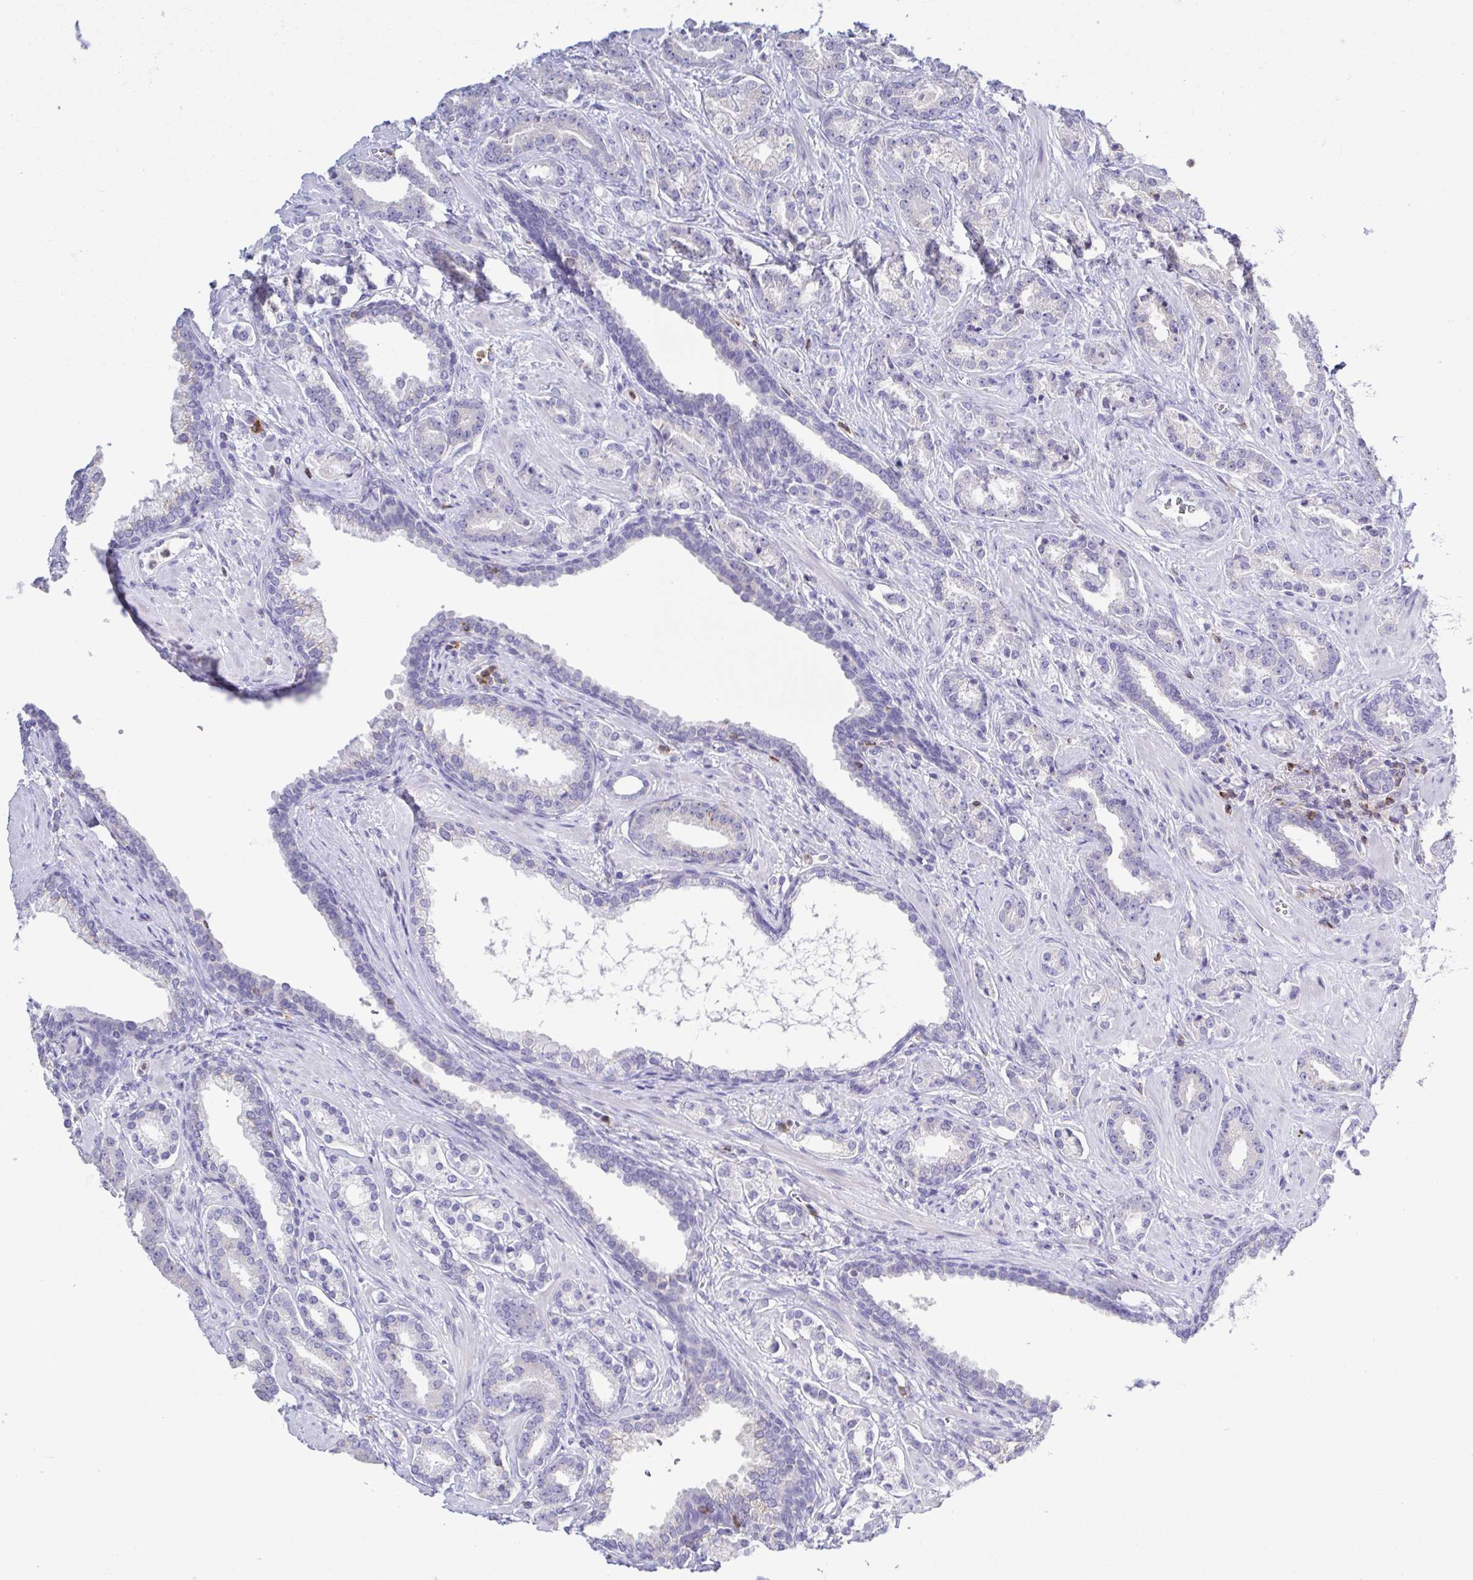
{"staining": {"intensity": "negative", "quantity": "none", "location": "none"}, "tissue": "prostate cancer", "cell_type": "Tumor cells", "image_type": "cancer", "snomed": [{"axis": "morphology", "description": "Adenocarcinoma, High grade"}, {"axis": "topography", "description": "Prostate"}], "caption": "DAB immunohistochemical staining of prostate cancer exhibits no significant staining in tumor cells.", "gene": "PGLYRP1", "patient": {"sex": "male", "age": 60}}